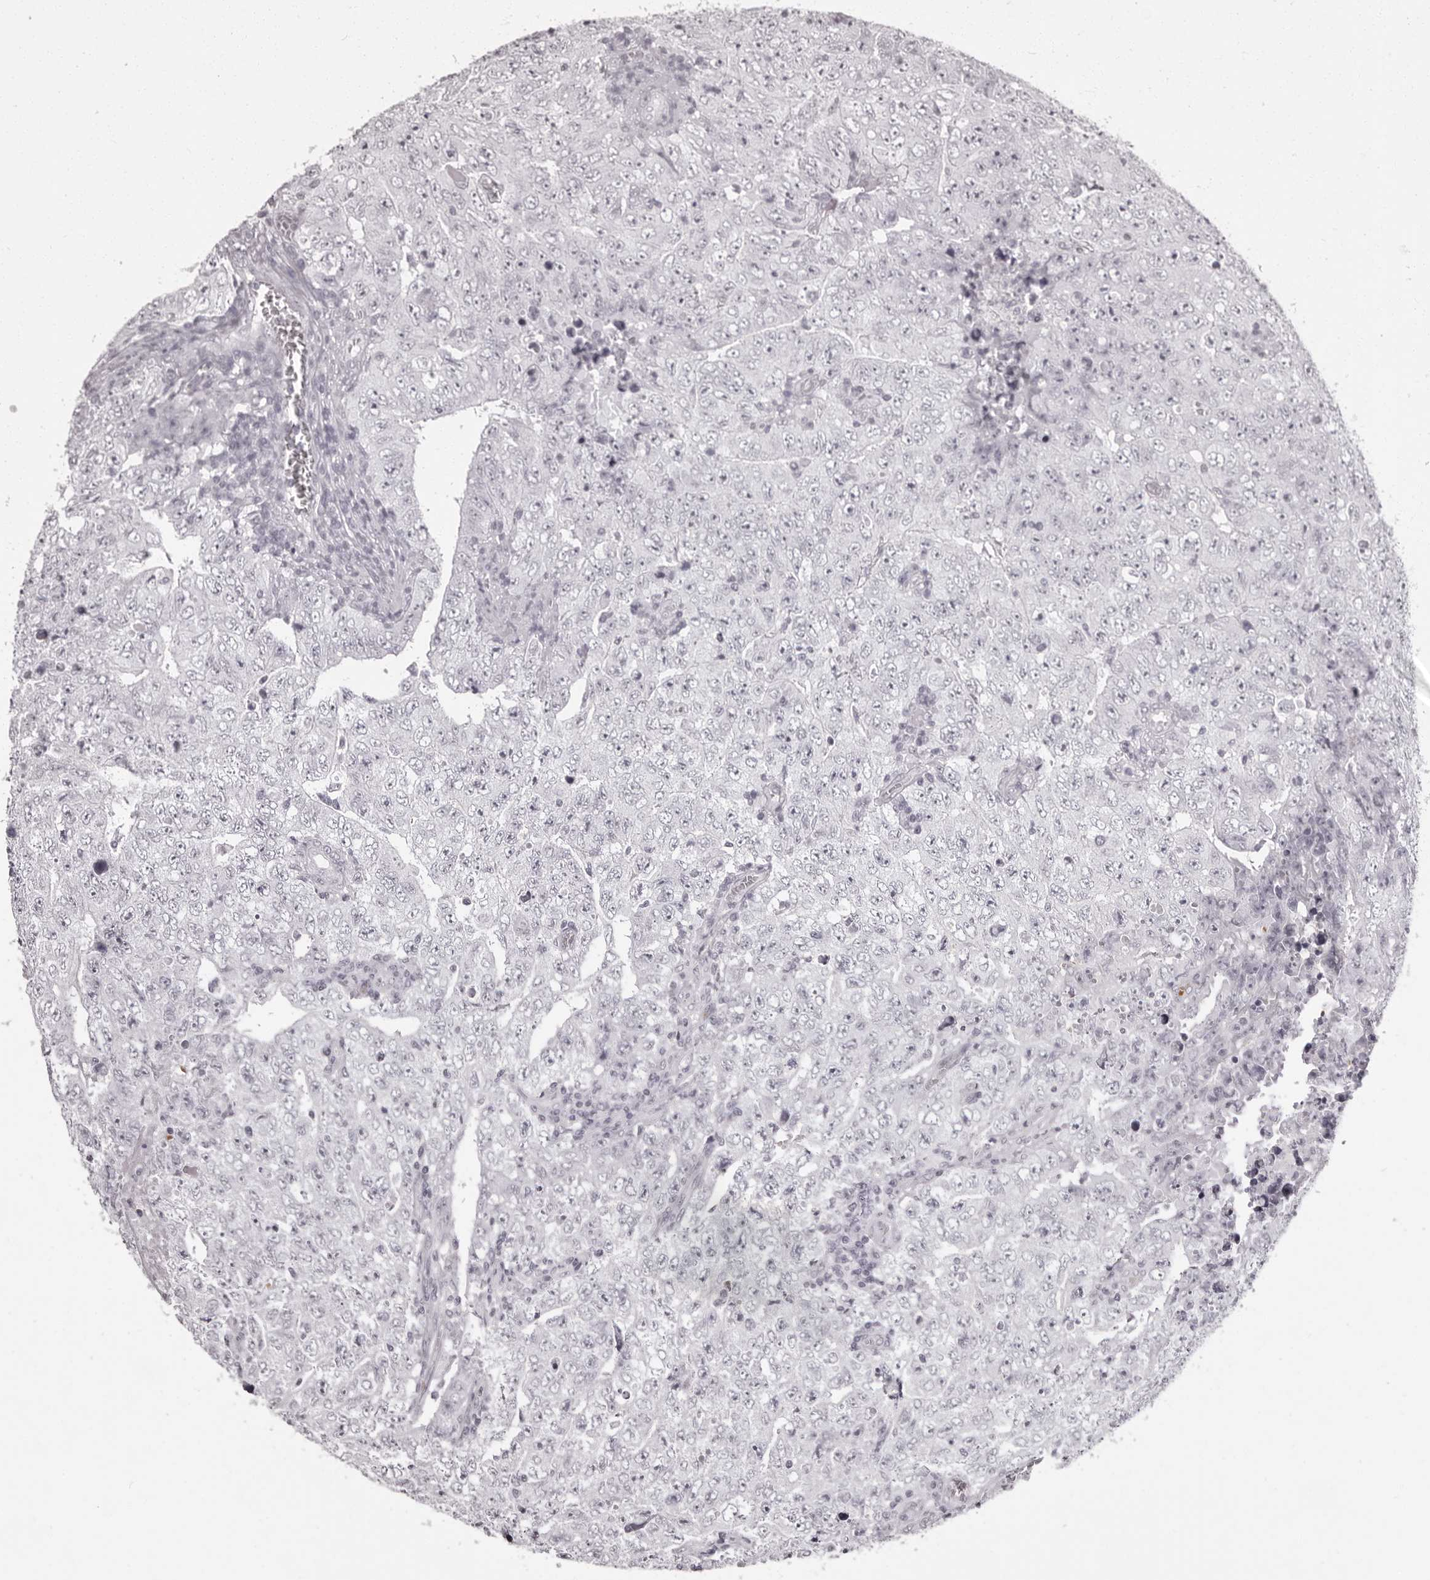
{"staining": {"intensity": "negative", "quantity": "none", "location": "none"}, "tissue": "testis cancer", "cell_type": "Tumor cells", "image_type": "cancer", "snomed": [{"axis": "morphology", "description": "Carcinoma, Embryonal, NOS"}, {"axis": "topography", "description": "Testis"}], "caption": "There is no significant positivity in tumor cells of testis cancer (embryonal carcinoma). (Stains: DAB immunohistochemistry (IHC) with hematoxylin counter stain, Microscopy: brightfield microscopy at high magnification).", "gene": "C8orf74", "patient": {"sex": "male", "age": 26}}